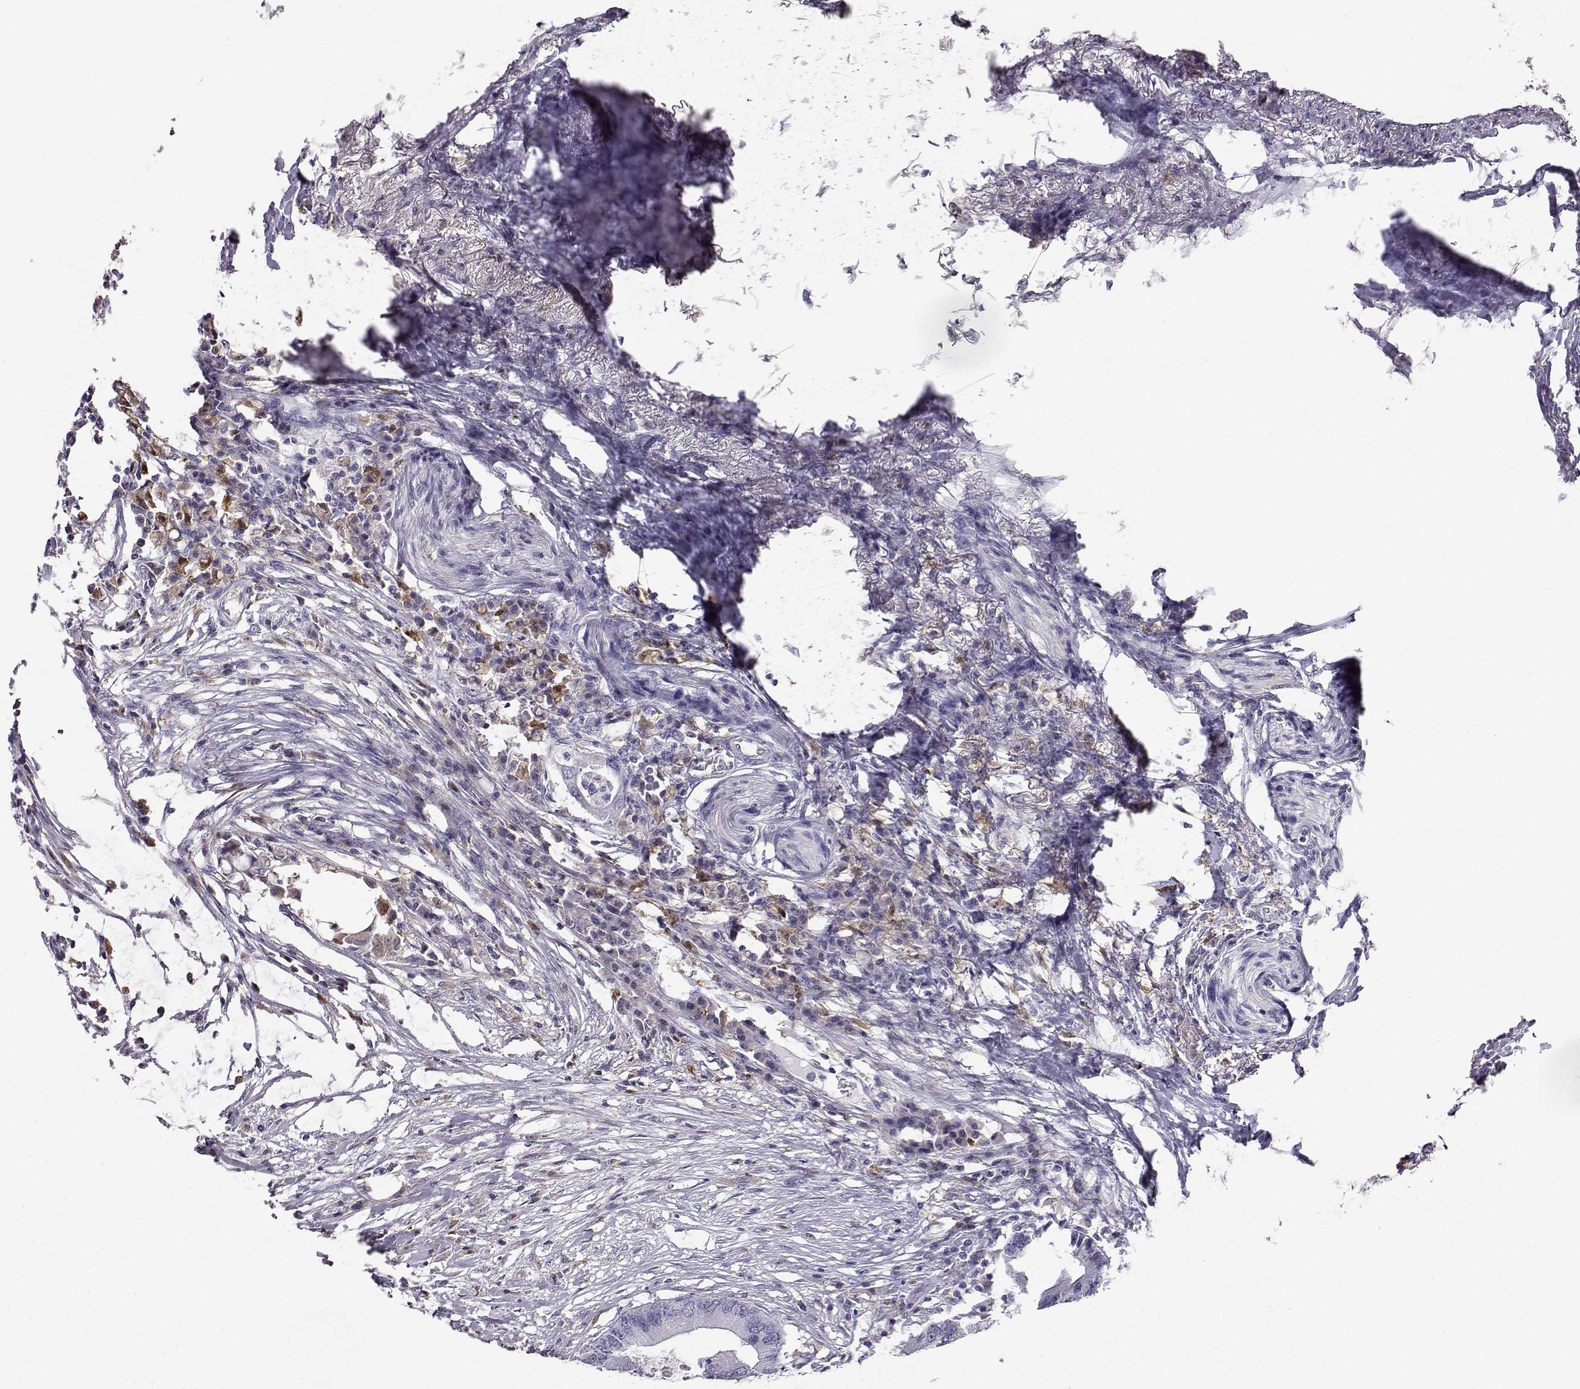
{"staining": {"intensity": "negative", "quantity": "none", "location": "none"}, "tissue": "colorectal cancer", "cell_type": "Tumor cells", "image_type": "cancer", "snomed": [{"axis": "morphology", "description": "Adenocarcinoma, NOS"}, {"axis": "topography", "description": "Colon"}], "caption": "Tumor cells show no significant protein staining in colorectal cancer.", "gene": "AKR1B1", "patient": {"sex": "male", "age": 71}}